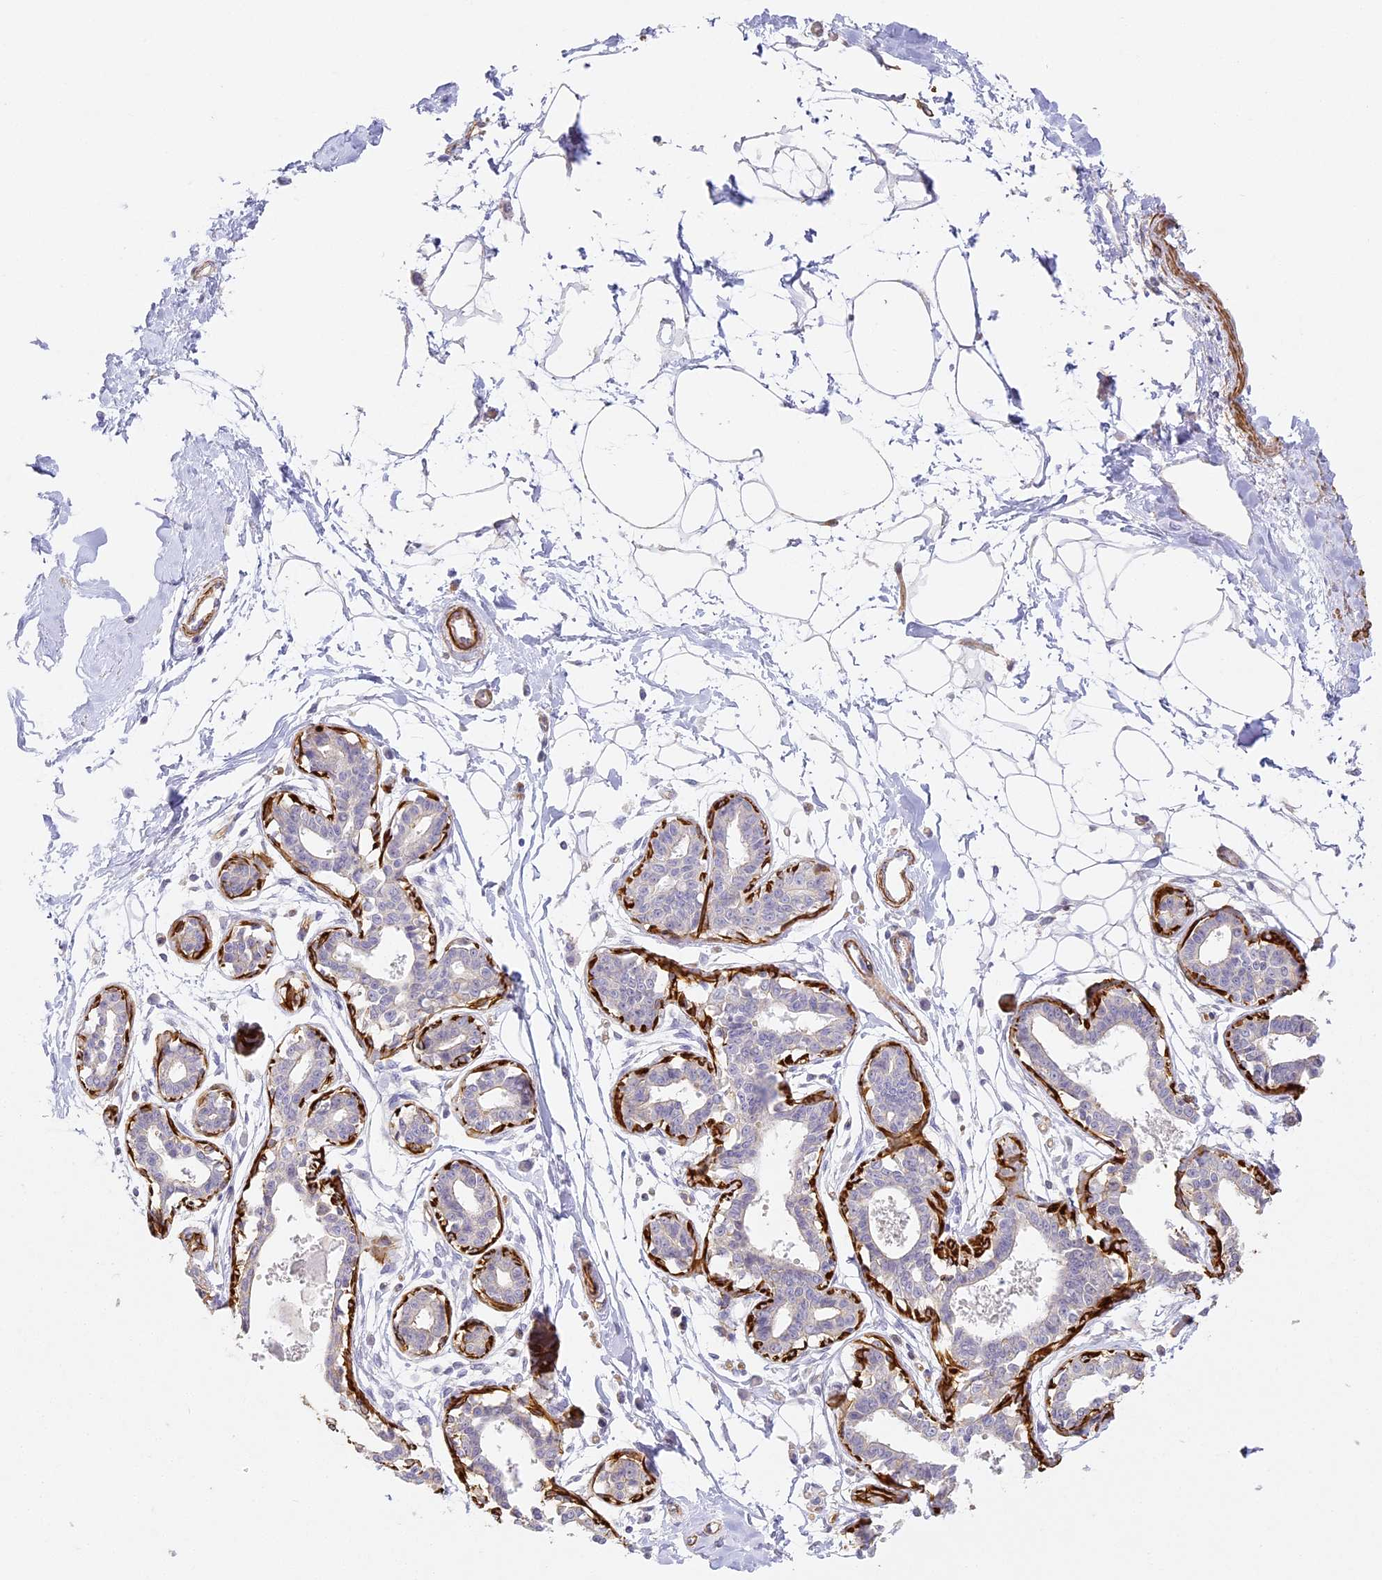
{"staining": {"intensity": "negative", "quantity": "none", "location": "none"}, "tissue": "breast", "cell_type": "Adipocytes", "image_type": "normal", "snomed": [{"axis": "morphology", "description": "Normal tissue, NOS"}, {"axis": "topography", "description": "Breast"}], "caption": "DAB (3,3'-diaminobenzidine) immunohistochemical staining of unremarkable breast exhibits no significant positivity in adipocytes.", "gene": "MED28", "patient": {"sex": "female", "age": 45}}